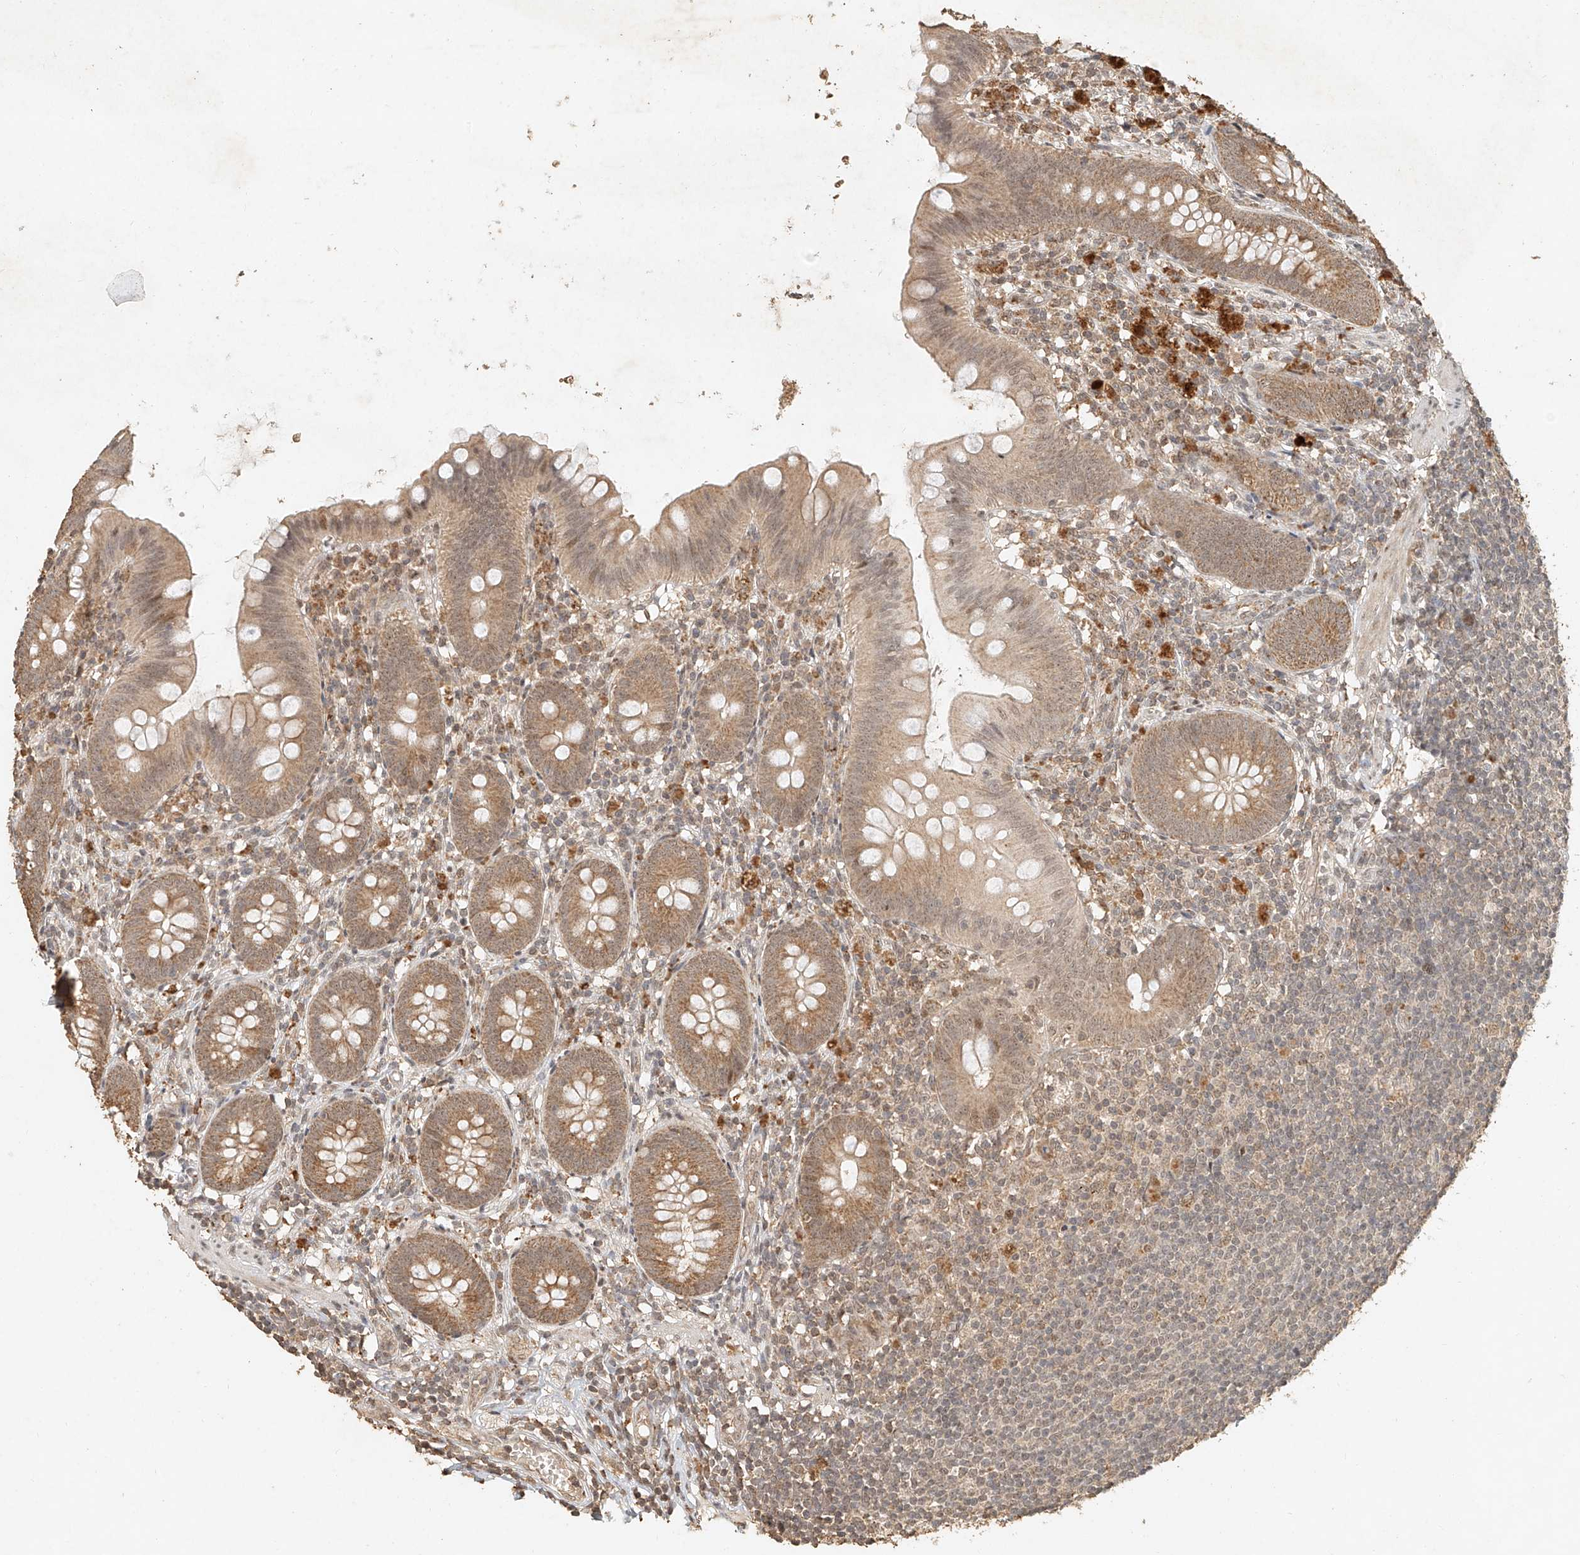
{"staining": {"intensity": "moderate", "quantity": ">75%", "location": "cytoplasmic/membranous"}, "tissue": "appendix", "cell_type": "Glandular cells", "image_type": "normal", "snomed": [{"axis": "morphology", "description": "Normal tissue, NOS"}, {"axis": "topography", "description": "Appendix"}], "caption": "Moderate cytoplasmic/membranous positivity is identified in approximately >75% of glandular cells in normal appendix.", "gene": "CXorf58", "patient": {"sex": "female", "age": 62}}